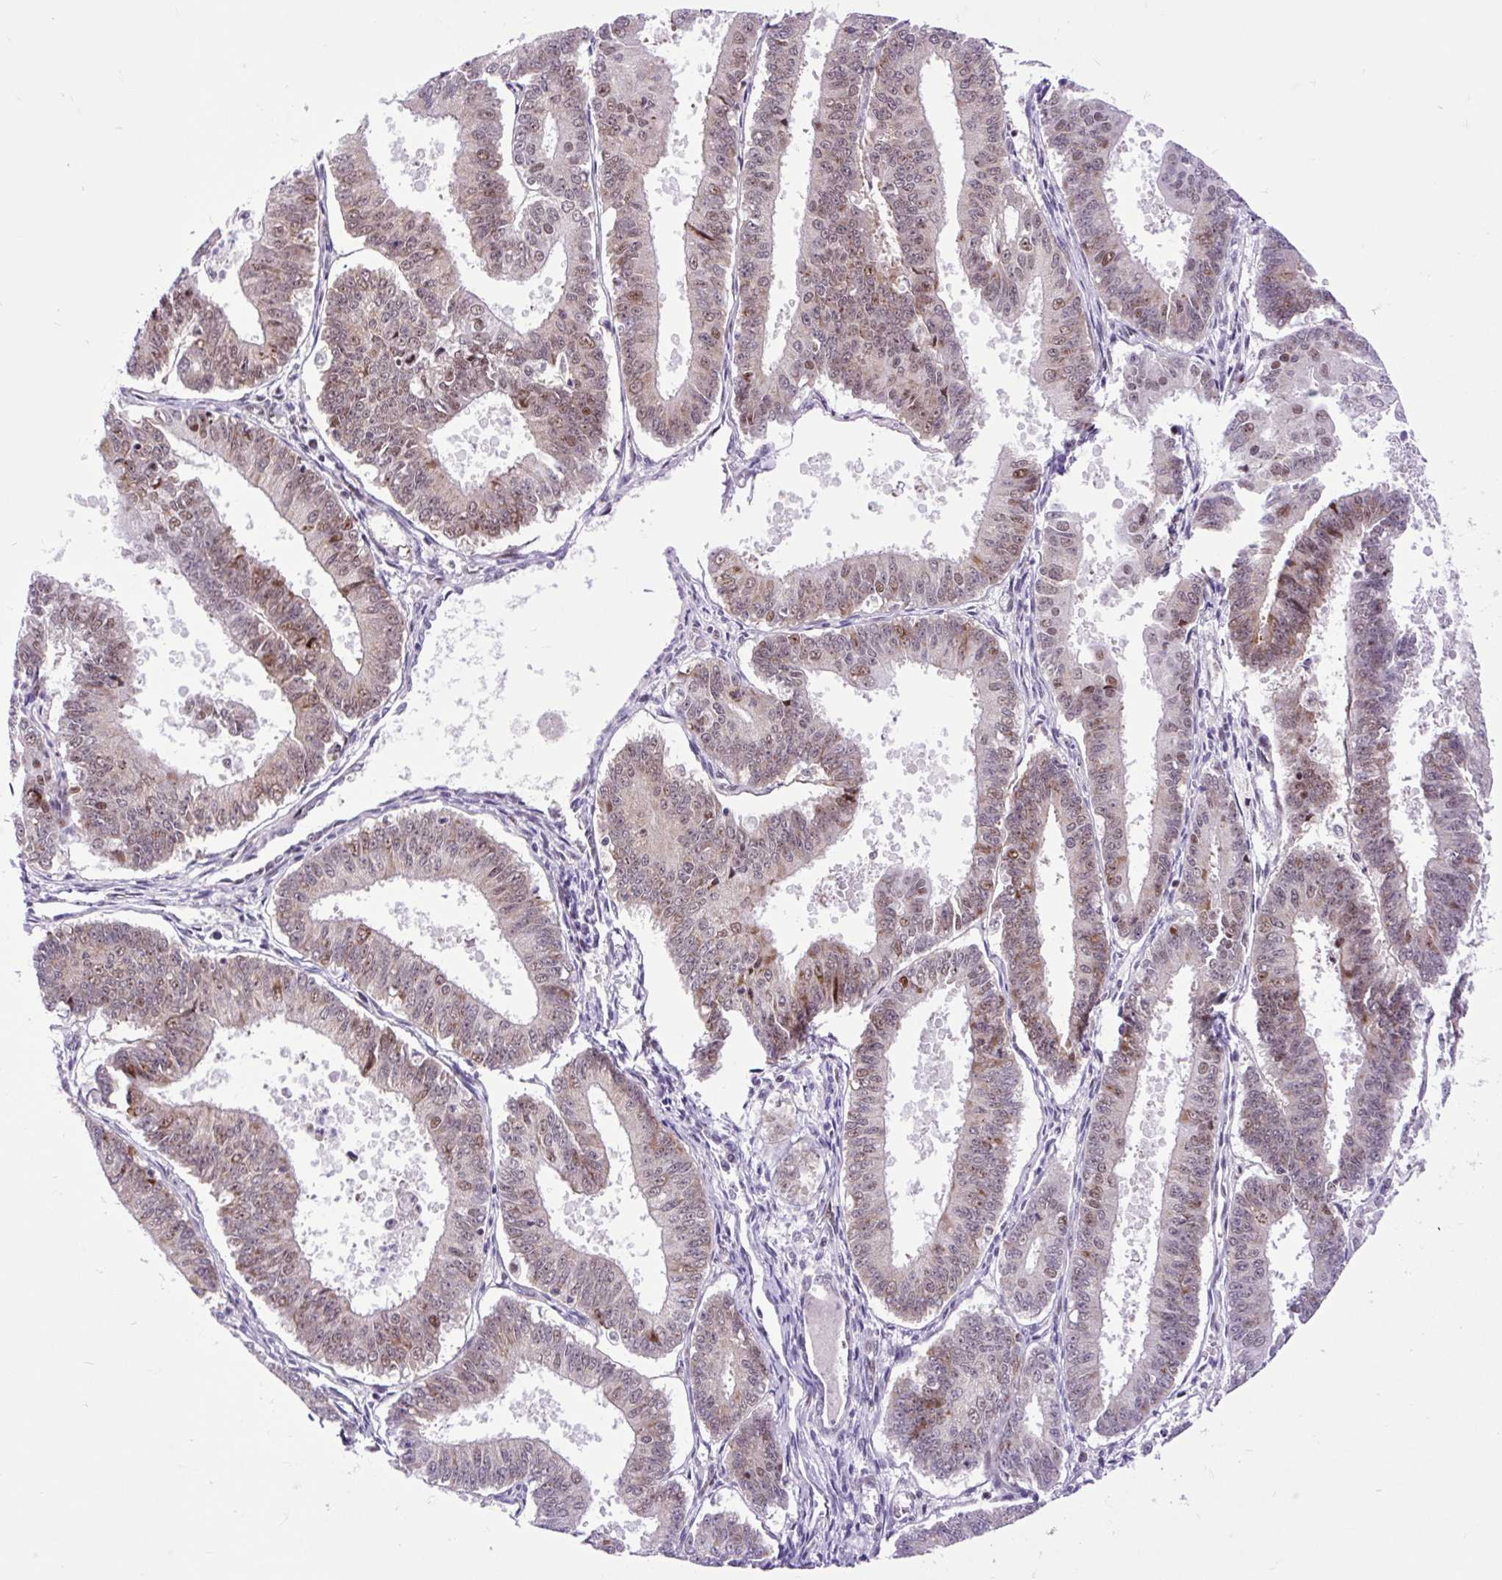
{"staining": {"intensity": "moderate", "quantity": ">75%", "location": "nuclear"}, "tissue": "endometrial cancer", "cell_type": "Tumor cells", "image_type": "cancer", "snomed": [{"axis": "morphology", "description": "Adenocarcinoma, NOS"}, {"axis": "topography", "description": "Endometrium"}], "caption": "The image displays immunohistochemical staining of endometrial adenocarcinoma. There is moderate nuclear expression is appreciated in approximately >75% of tumor cells. (DAB IHC, brown staining for protein, blue staining for nuclei).", "gene": "CLK2", "patient": {"sex": "female", "age": 73}}